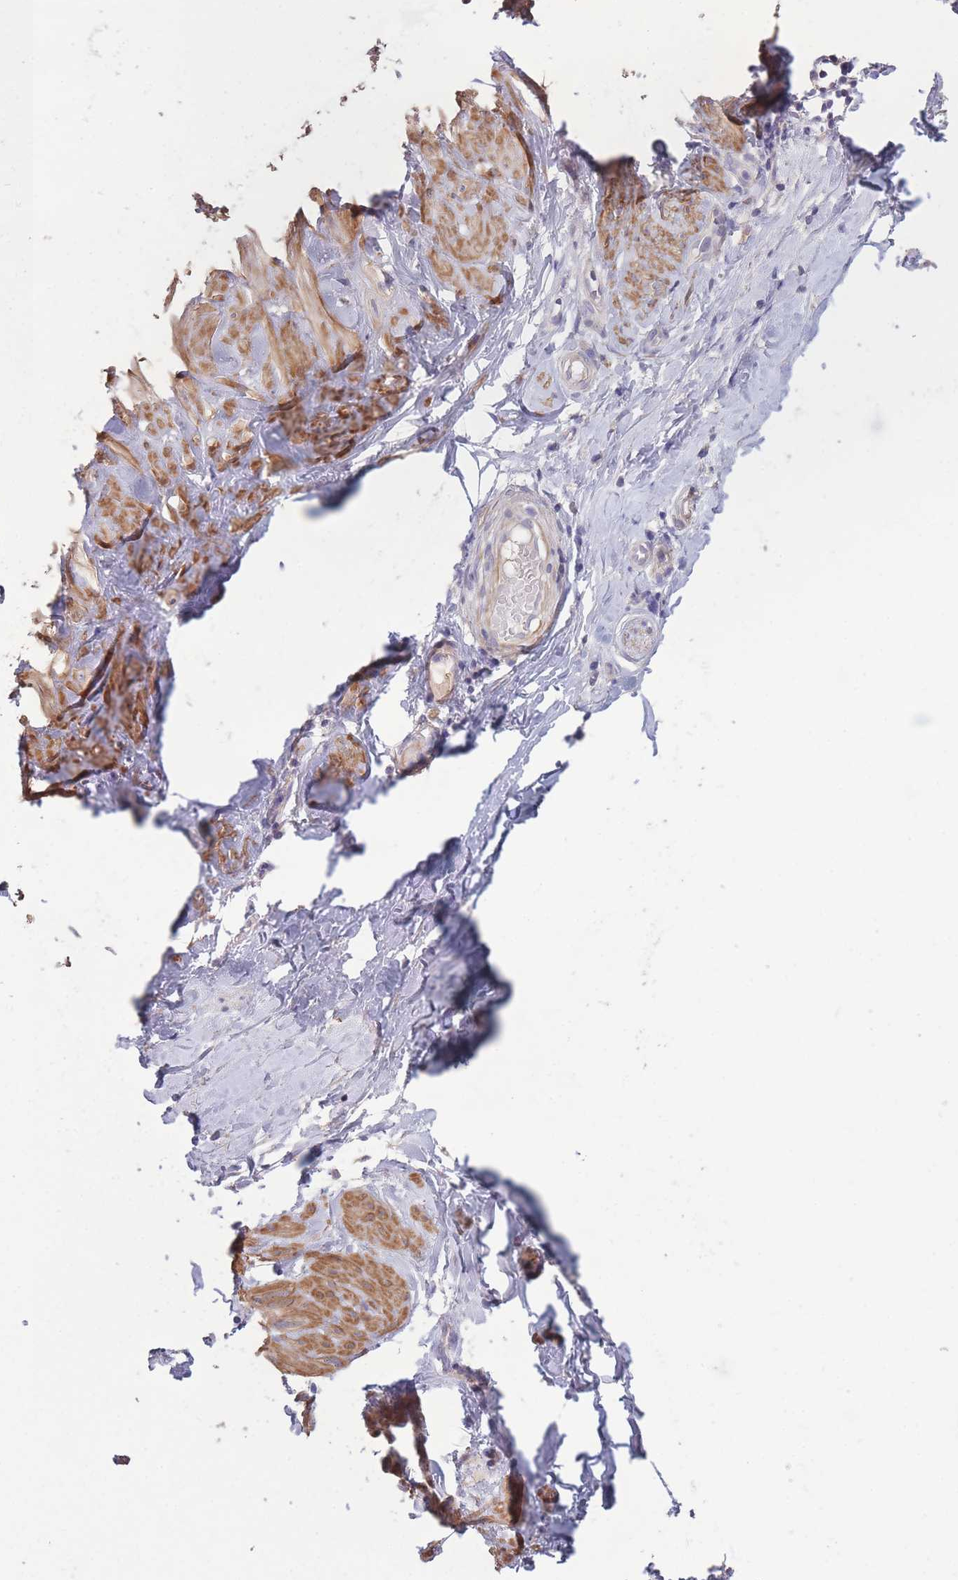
{"staining": {"intensity": "negative", "quantity": "none", "location": "none"}, "tissue": "adipose tissue", "cell_type": "Adipocytes", "image_type": "normal", "snomed": [{"axis": "morphology", "description": "Normal tissue, NOS"}, {"axis": "topography", "description": "Soft tissue"}, {"axis": "topography", "description": "Adipose tissue"}, {"axis": "topography", "description": "Vascular tissue"}, {"axis": "topography", "description": "Peripheral nerve tissue"}], "caption": "IHC image of benign adipose tissue stained for a protein (brown), which exhibits no expression in adipocytes.", "gene": "RSPH10B2", "patient": {"sex": "male", "age": 74}}